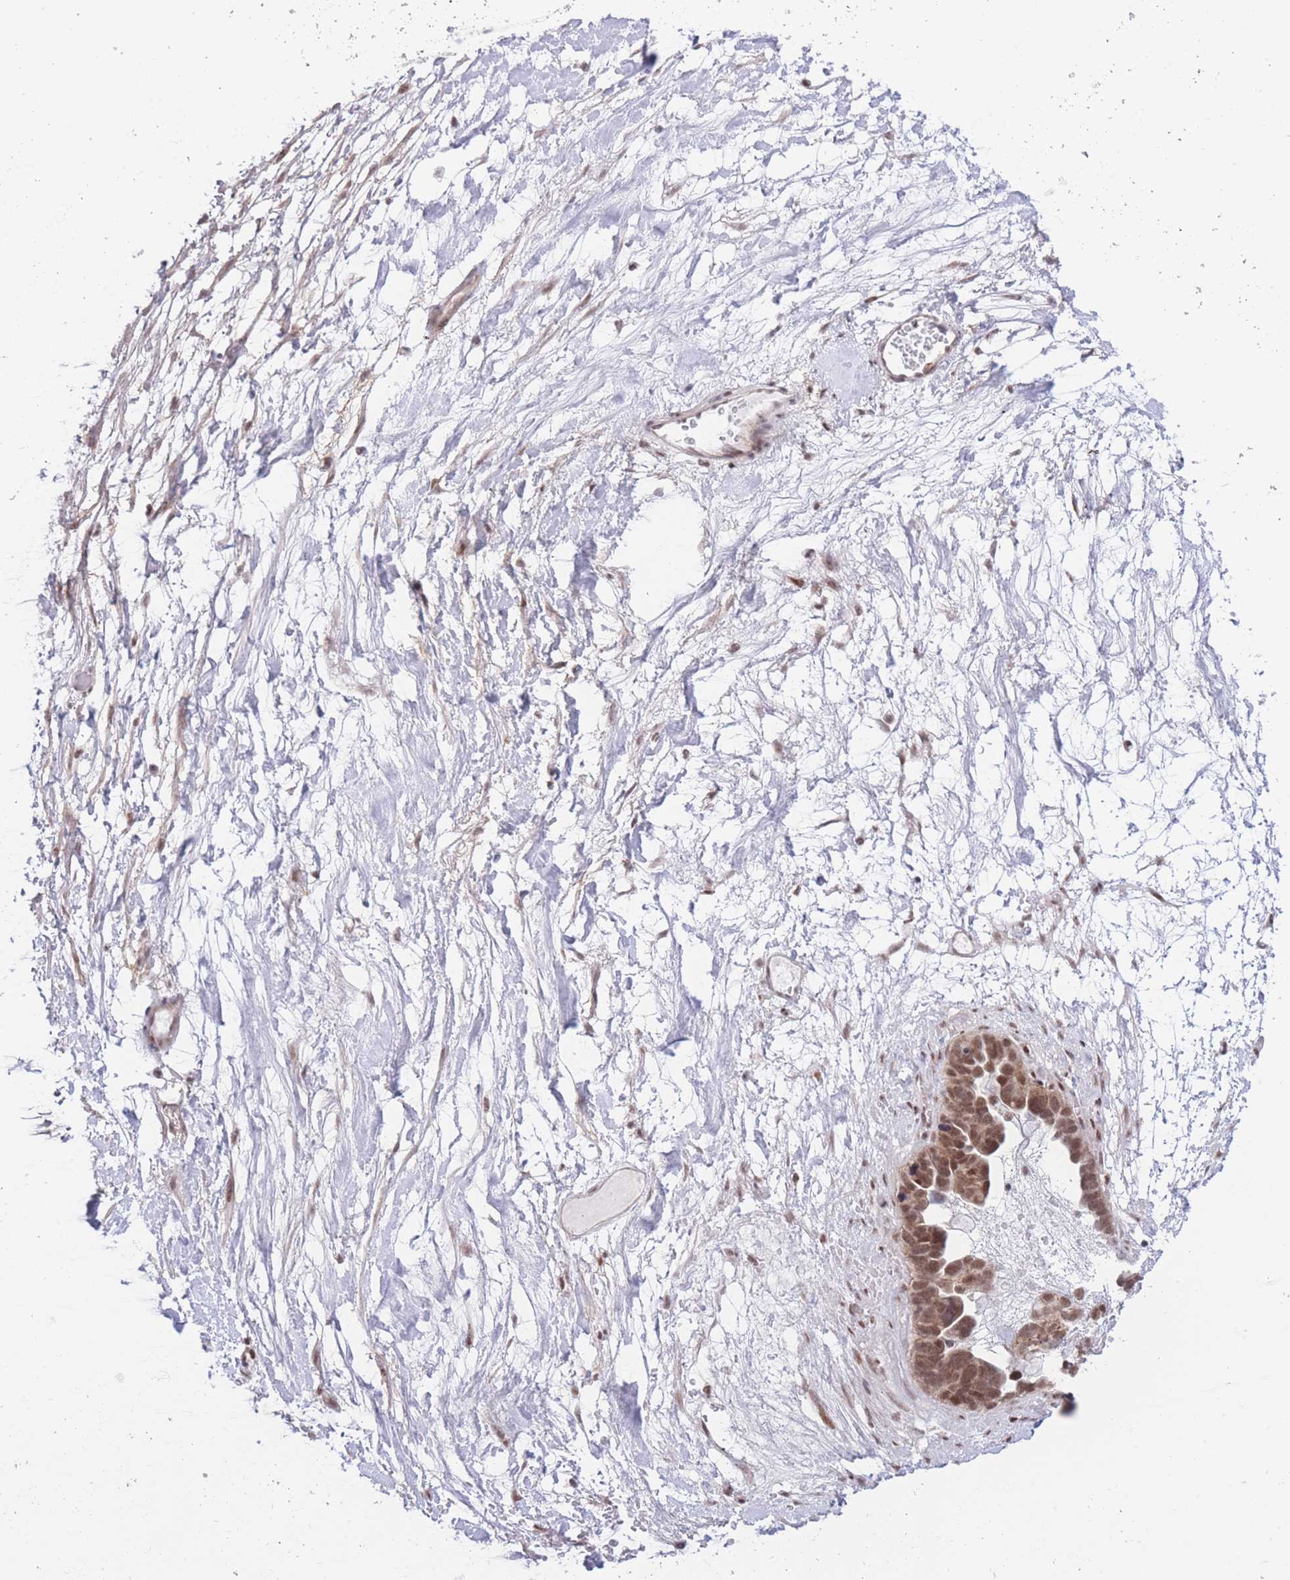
{"staining": {"intensity": "moderate", "quantity": ">75%", "location": "nuclear"}, "tissue": "ovarian cancer", "cell_type": "Tumor cells", "image_type": "cancer", "snomed": [{"axis": "morphology", "description": "Cystadenocarcinoma, serous, NOS"}, {"axis": "topography", "description": "Ovary"}], "caption": "Human serous cystadenocarcinoma (ovarian) stained with a brown dye reveals moderate nuclear positive staining in approximately >75% of tumor cells.", "gene": "PCIF1", "patient": {"sex": "female", "age": 54}}